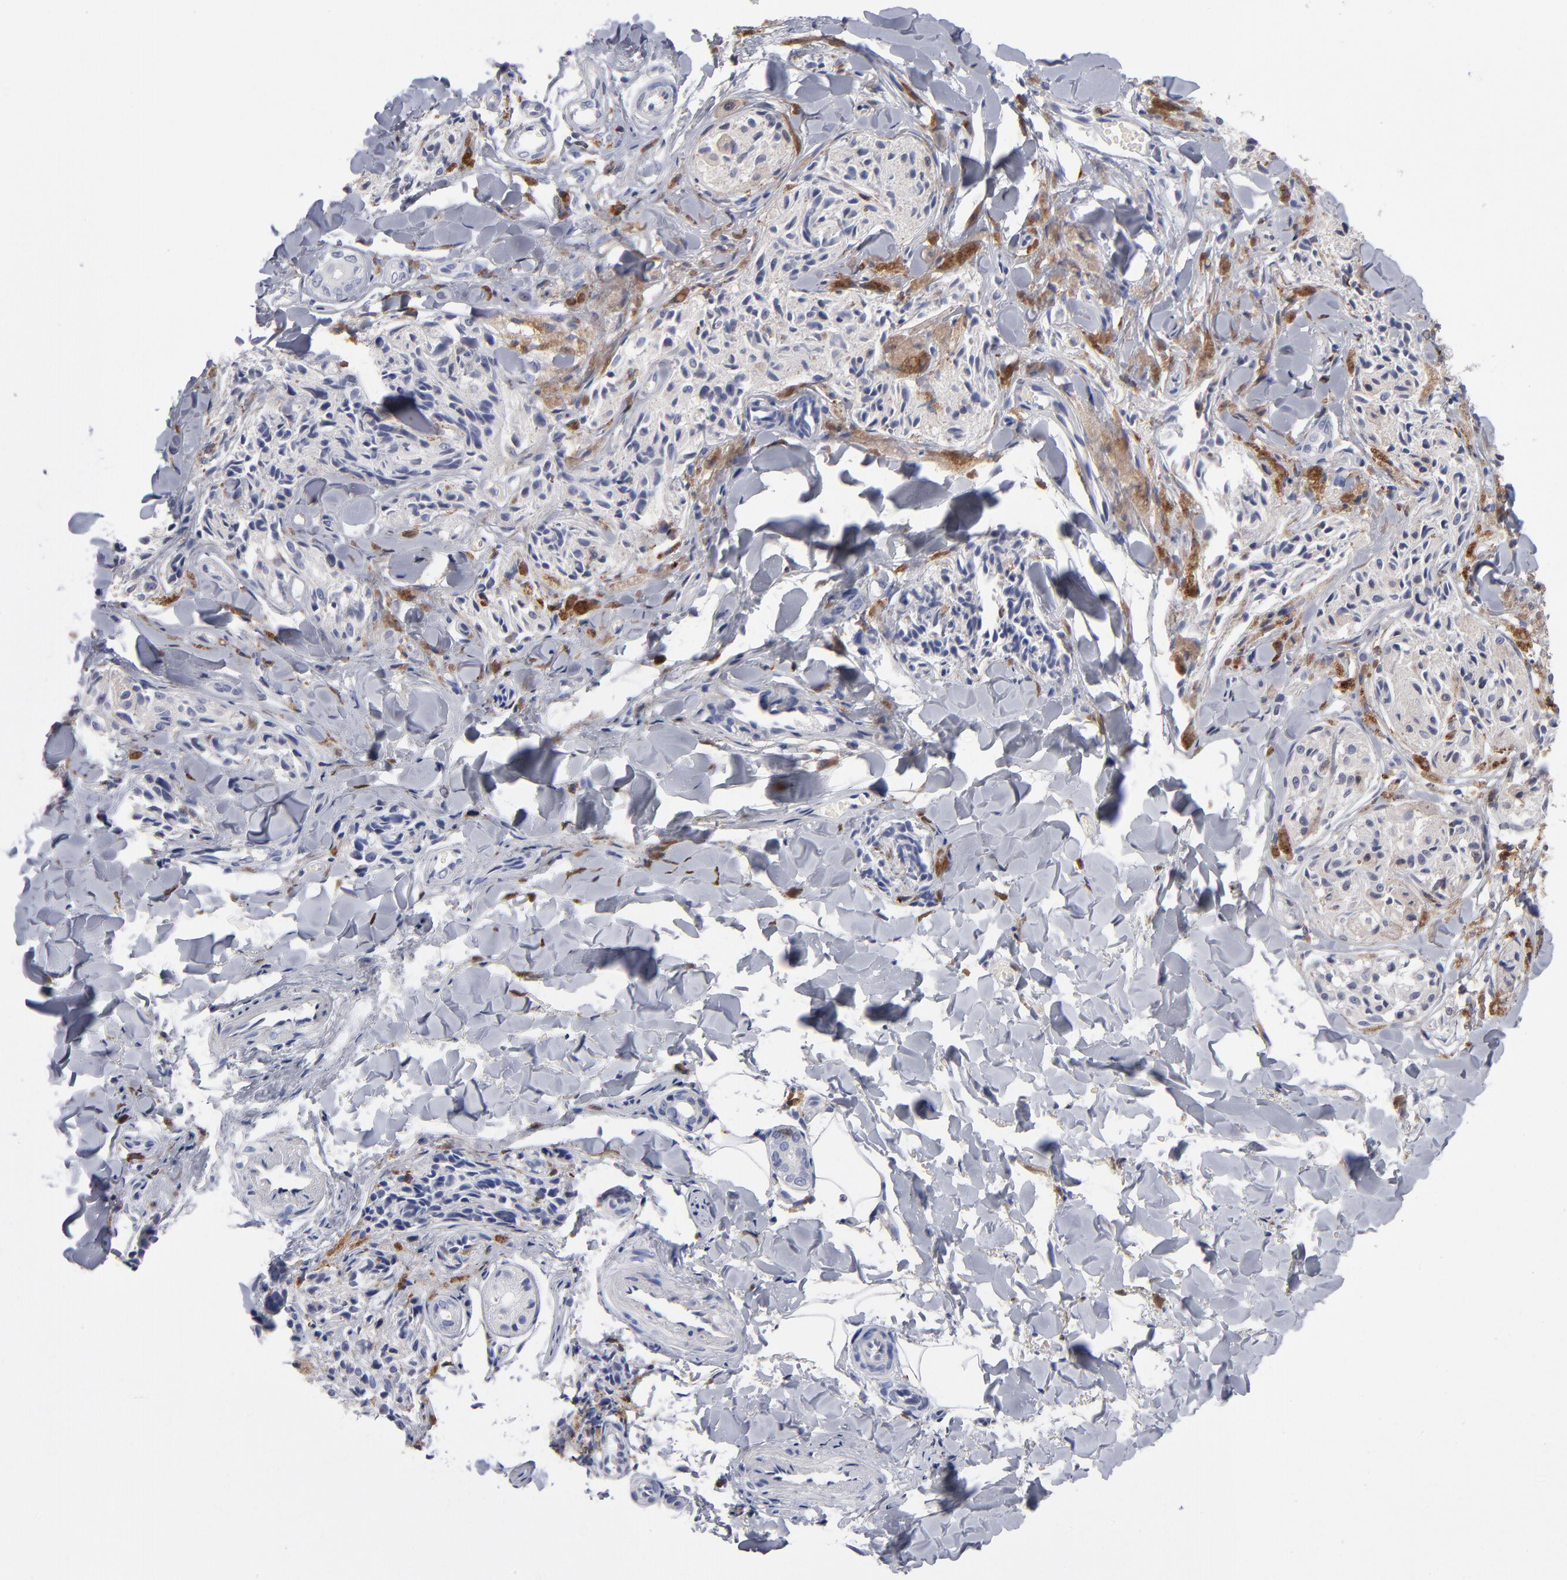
{"staining": {"intensity": "negative", "quantity": "none", "location": "none"}, "tissue": "melanoma", "cell_type": "Tumor cells", "image_type": "cancer", "snomed": [{"axis": "morphology", "description": "Malignant melanoma, Metastatic site"}, {"axis": "topography", "description": "Skin"}], "caption": "This micrograph is of melanoma stained with immunohistochemistry (IHC) to label a protein in brown with the nuclei are counter-stained blue. There is no staining in tumor cells. Brightfield microscopy of immunohistochemistry stained with DAB (3,3'-diaminobenzidine) (brown) and hematoxylin (blue), captured at high magnification.", "gene": "CD180", "patient": {"sex": "female", "age": 66}}